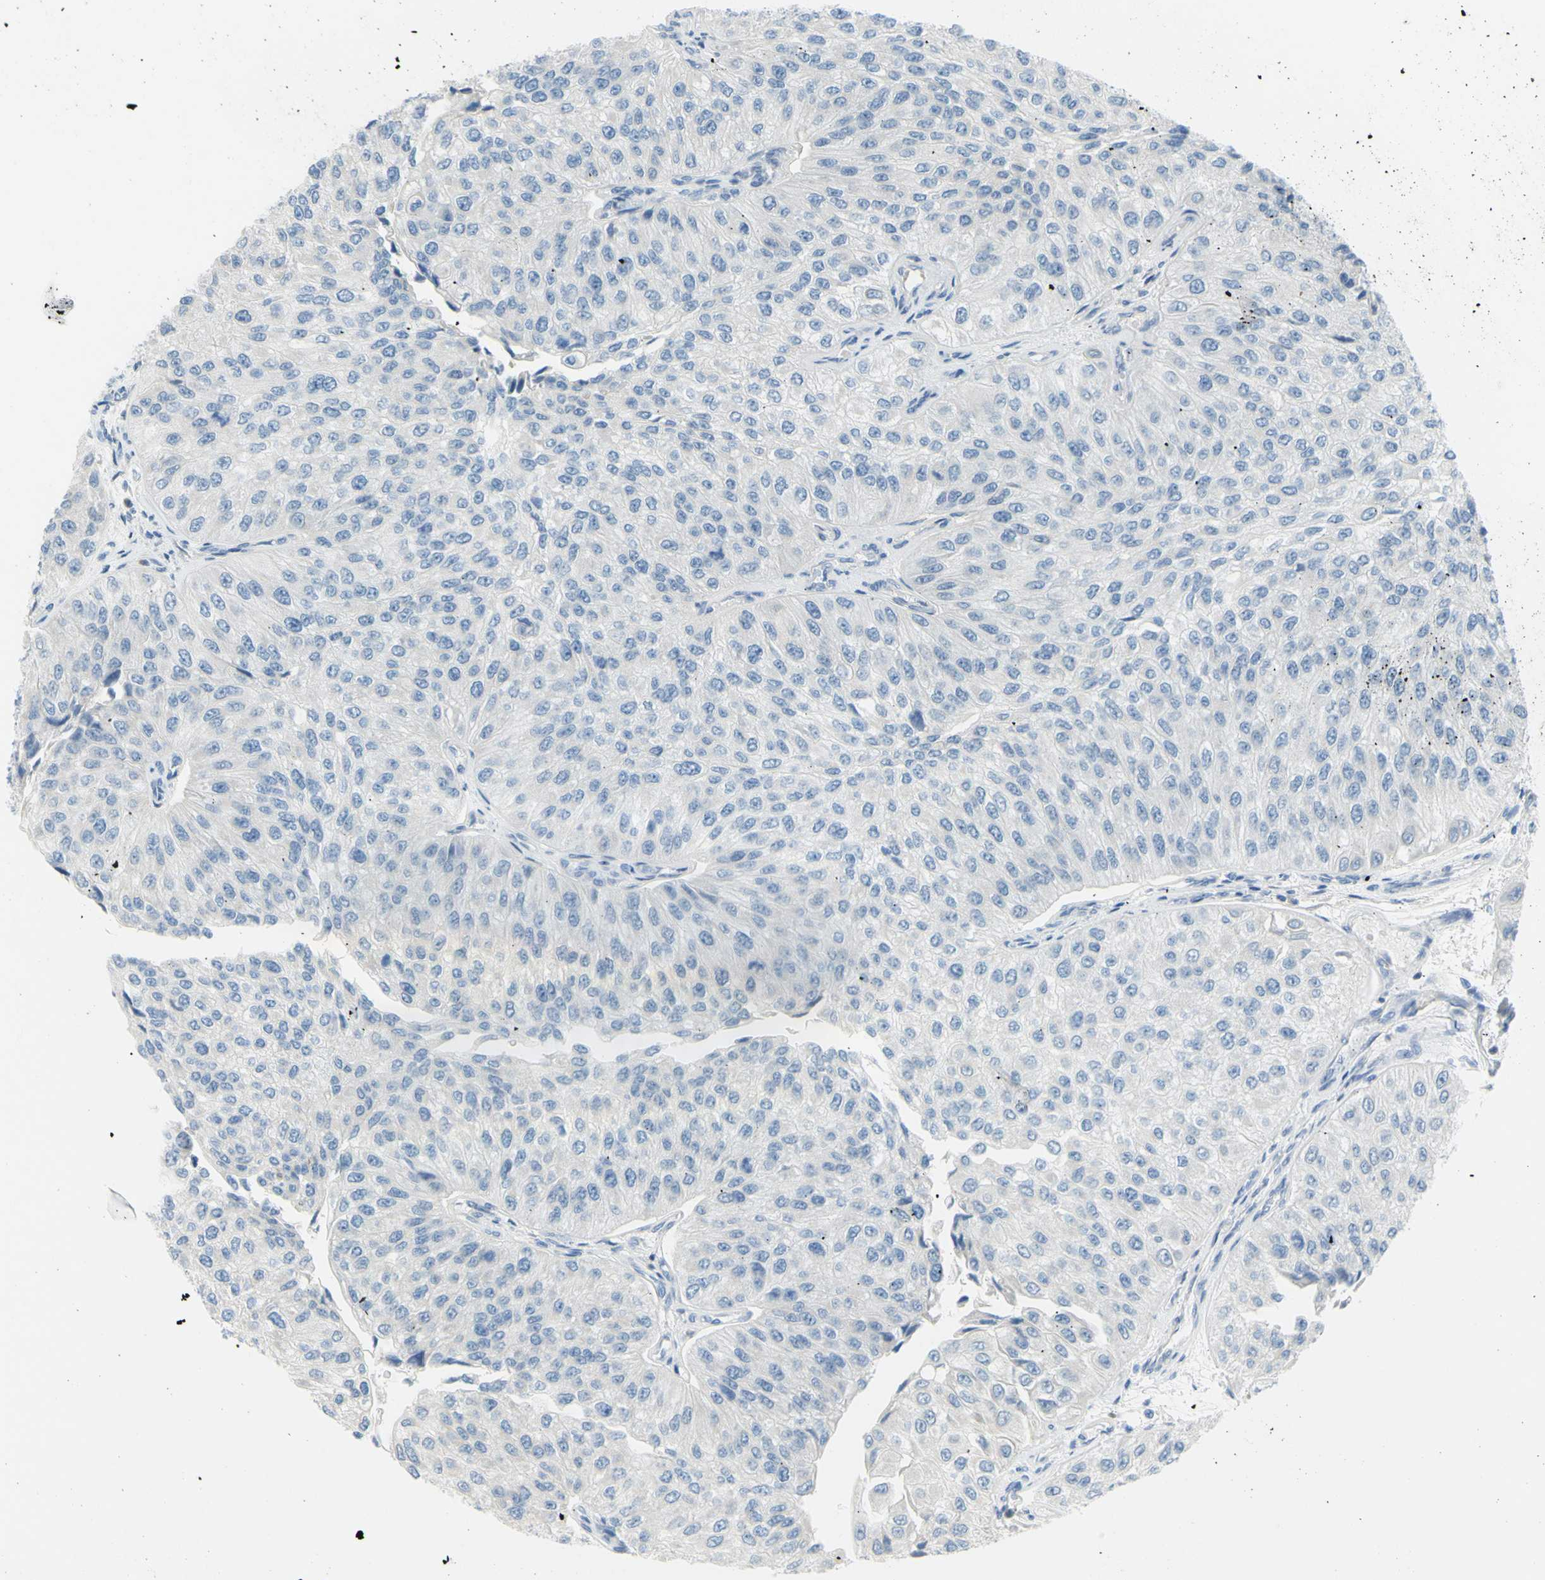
{"staining": {"intensity": "negative", "quantity": "none", "location": "none"}, "tissue": "urothelial cancer", "cell_type": "Tumor cells", "image_type": "cancer", "snomed": [{"axis": "morphology", "description": "Urothelial carcinoma, High grade"}, {"axis": "topography", "description": "Kidney"}, {"axis": "topography", "description": "Urinary bladder"}], "caption": "A micrograph of human high-grade urothelial carcinoma is negative for staining in tumor cells.", "gene": "DCT", "patient": {"sex": "male", "age": 77}}